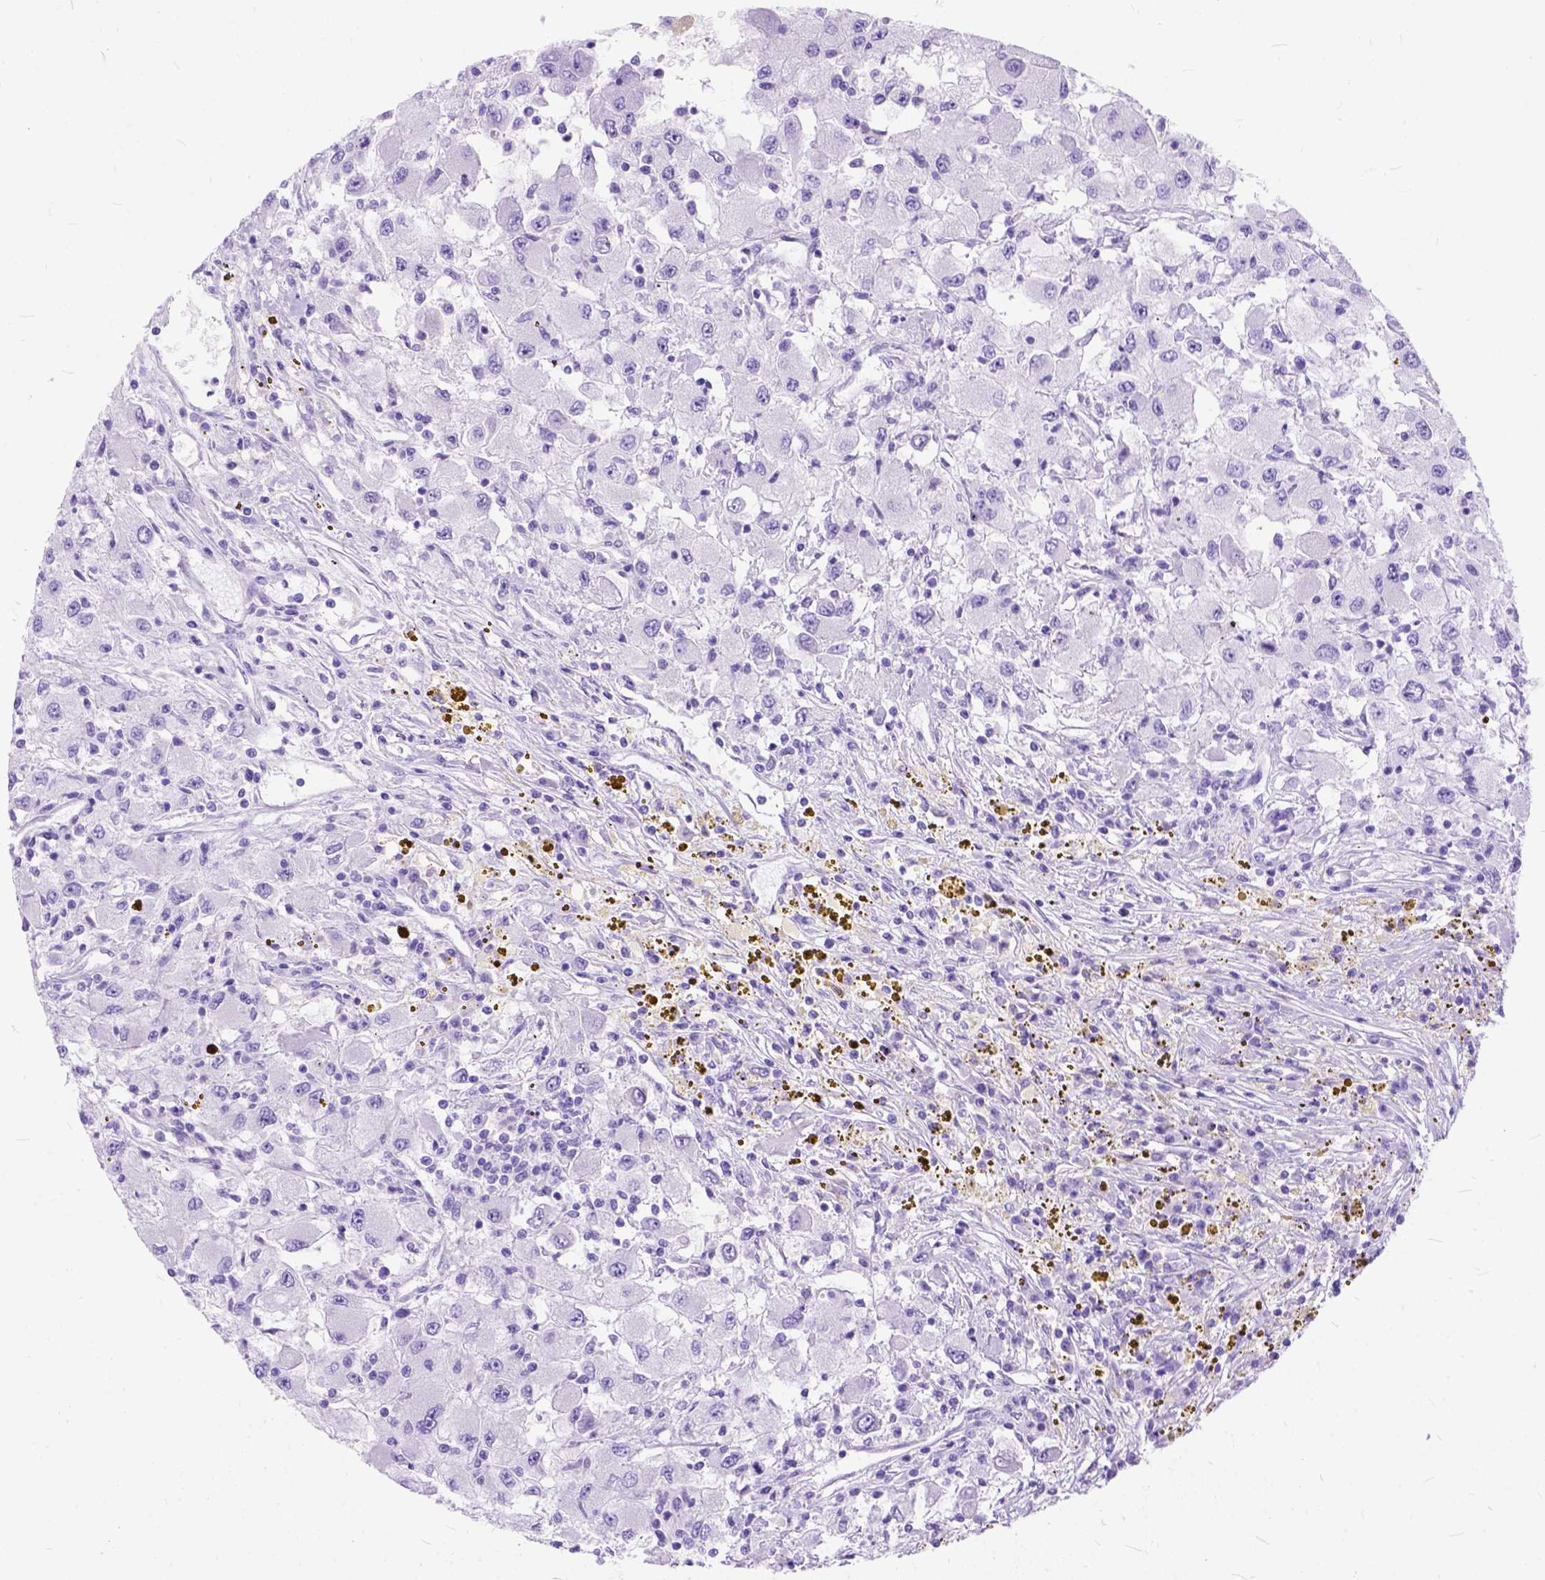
{"staining": {"intensity": "negative", "quantity": "none", "location": "none"}, "tissue": "renal cancer", "cell_type": "Tumor cells", "image_type": "cancer", "snomed": [{"axis": "morphology", "description": "Adenocarcinoma, NOS"}, {"axis": "topography", "description": "Kidney"}], "caption": "Tumor cells show no significant expression in renal cancer.", "gene": "C1QTNF3", "patient": {"sex": "female", "age": 67}}